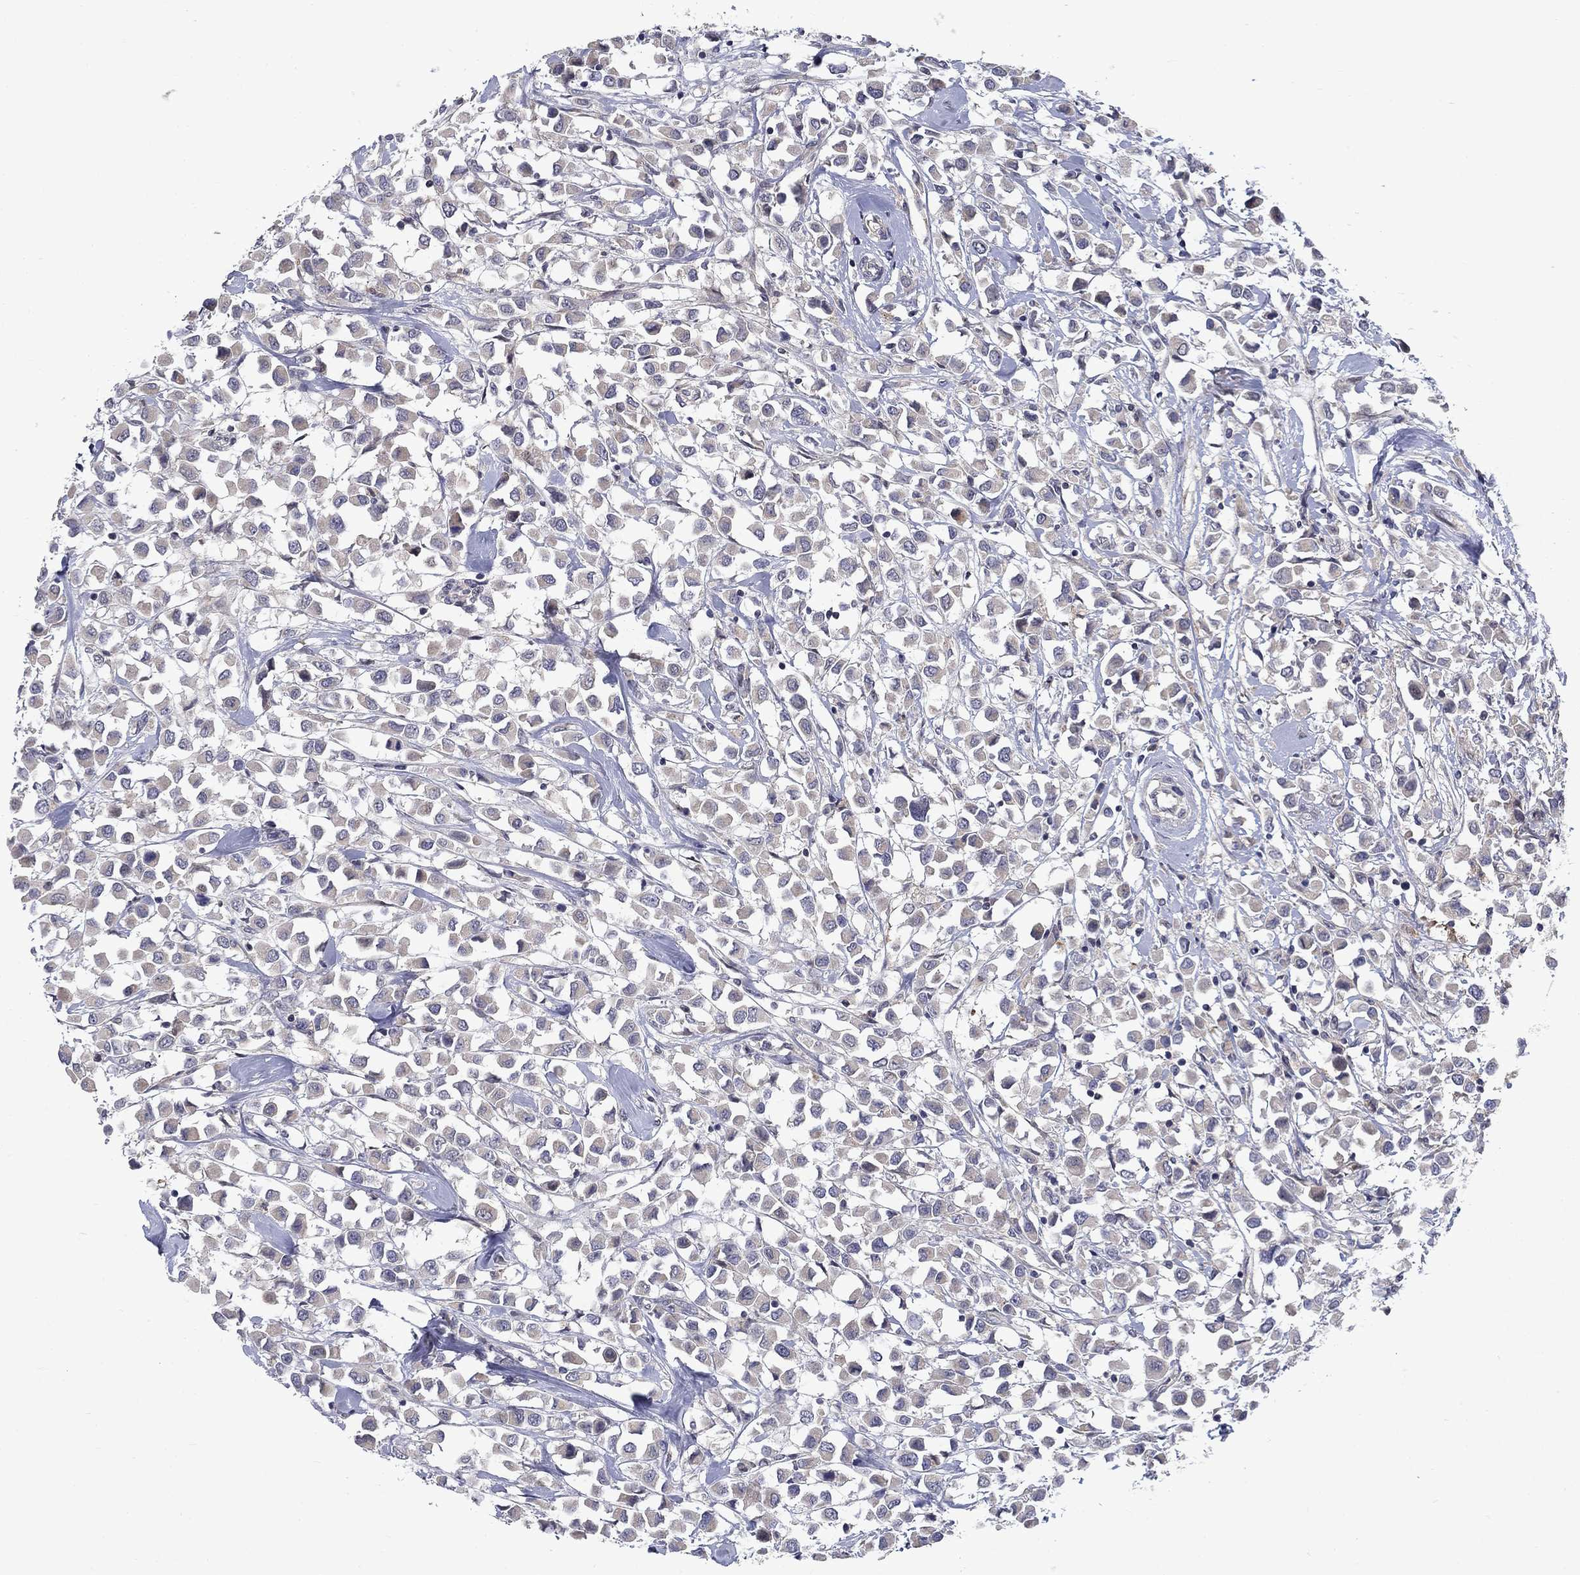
{"staining": {"intensity": "weak", "quantity": "<25%", "location": "cytoplasmic/membranous"}, "tissue": "breast cancer", "cell_type": "Tumor cells", "image_type": "cancer", "snomed": [{"axis": "morphology", "description": "Duct carcinoma"}, {"axis": "topography", "description": "Breast"}], "caption": "An IHC micrograph of breast cancer (infiltrating ductal carcinoma) is shown. There is no staining in tumor cells of breast cancer (infiltrating ductal carcinoma).", "gene": "FAM3B", "patient": {"sex": "female", "age": 61}}